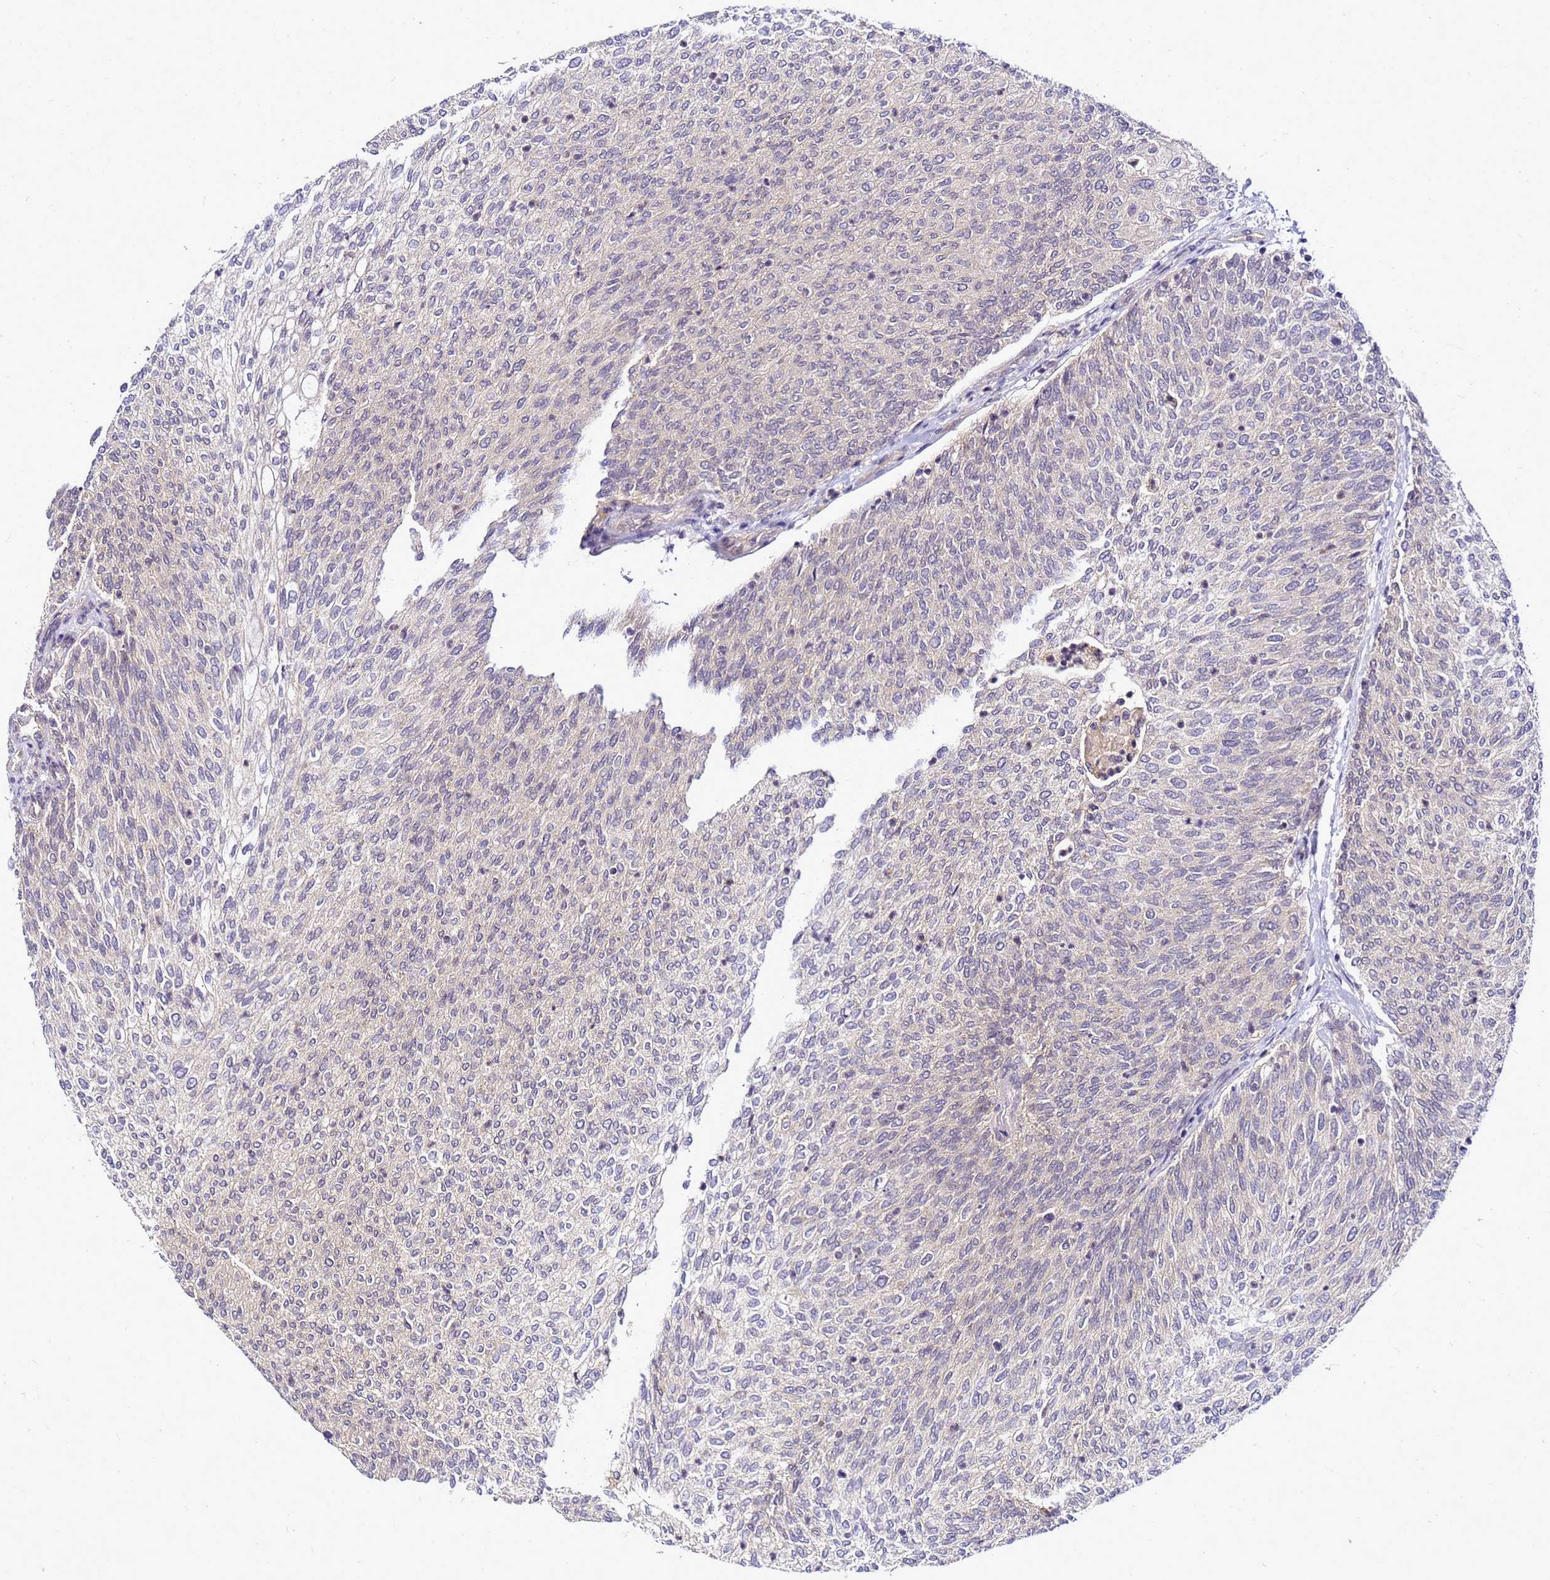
{"staining": {"intensity": "negative", "quantity": "none", "location": "none"}, "tissue": "urothelial cancer", "cell_type": "Tumor cells", "image_type": "cancer", "snomed": [{"axis": "morphology", "description": "Urothelial carcinoma, Low grade"}, {"axis": "topography", "description": "Urinary bladder"}], "caption": "Tumor cells show no significant protein positivity in urothelial cancer.", "gene": "SAT1", "patient": {"sex": "female", "age": 79}}